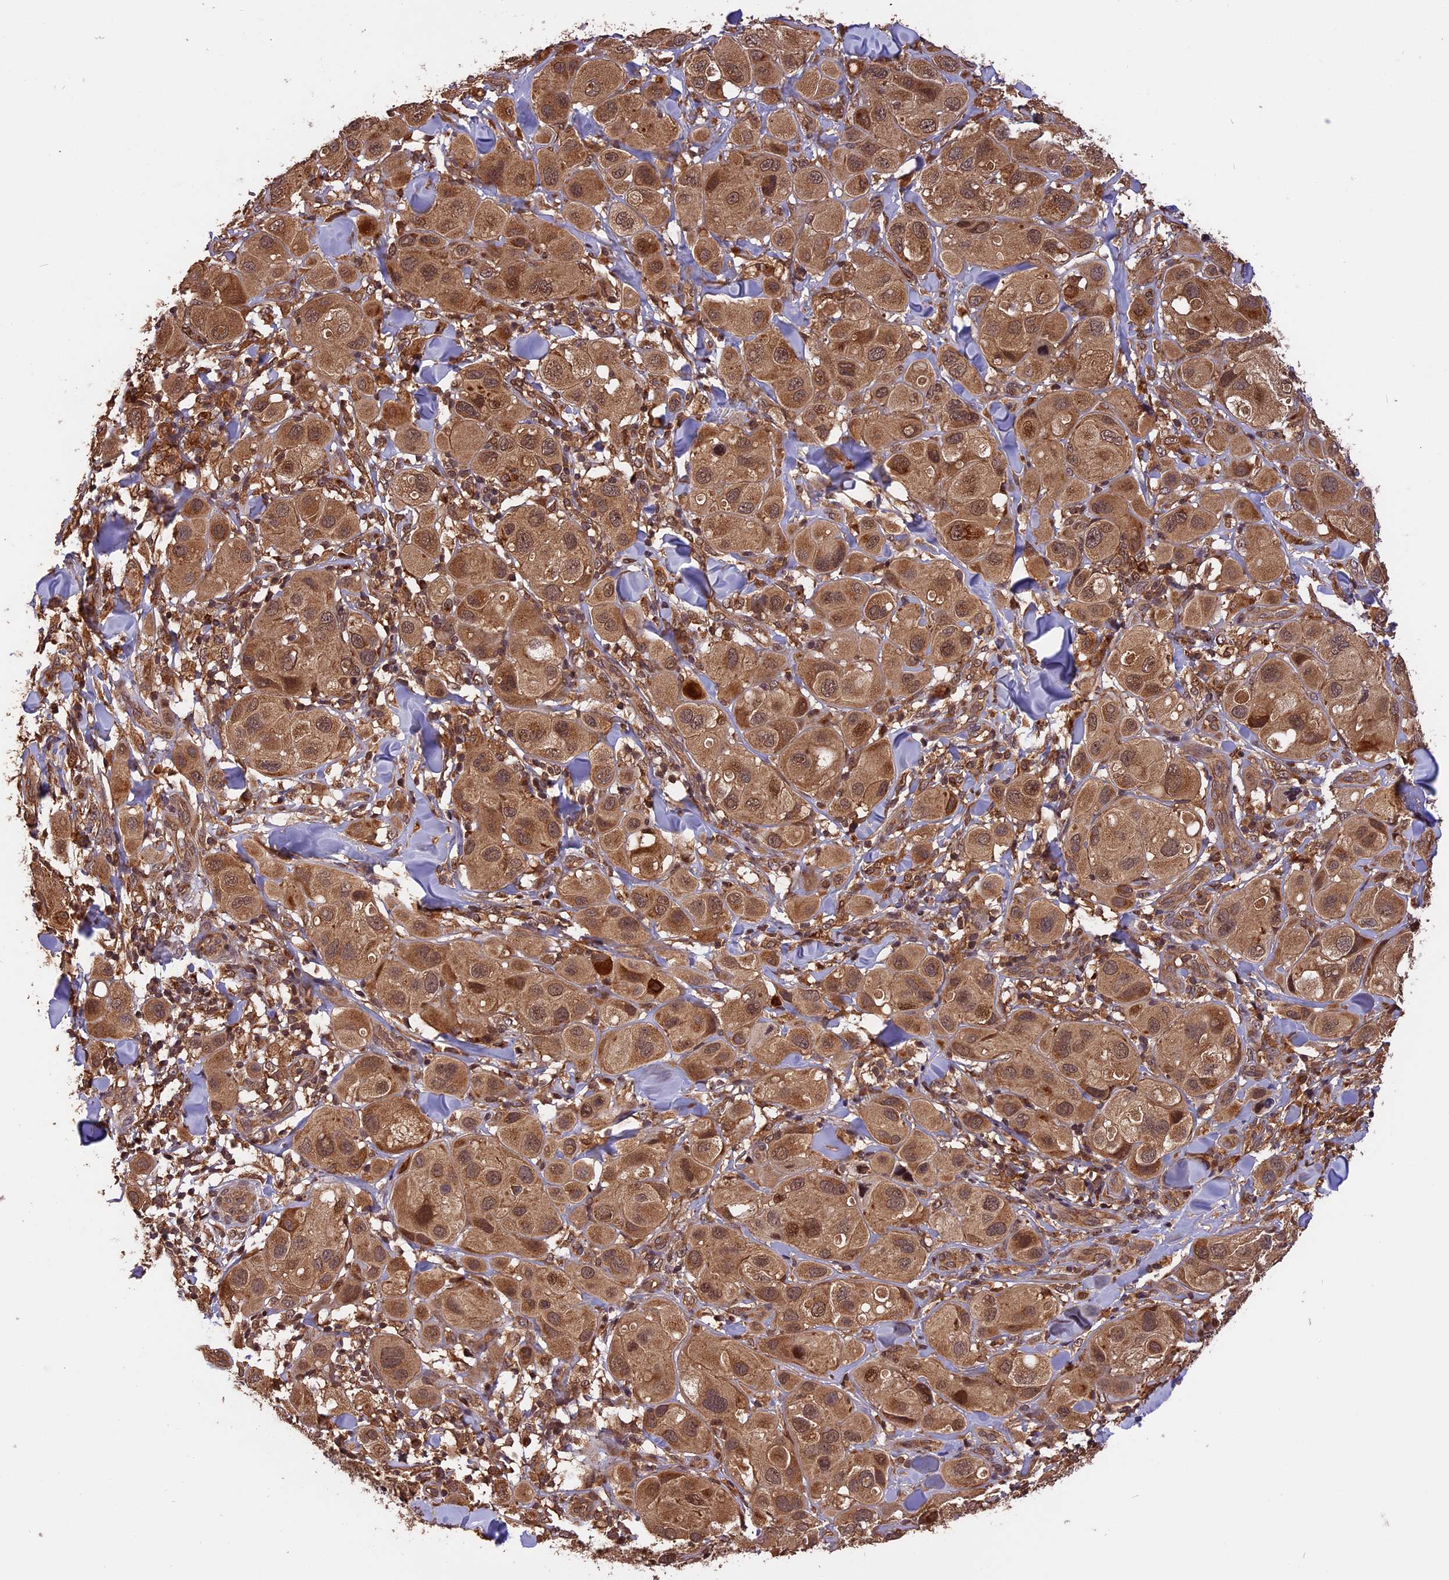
{"staining": {"intensity": "moderate", "quantity": ">75%", "location": "cytoplasmic/membranous,nuclear"}, "tissue": "melanoma", "cell_type": "Tumor cells", "image_type": "cancer", "snomed": [{"axis": "morphology", "description": "Malignant melanoma, Metastatic site"}, {"axis": "topography", "description": "Skin"}], "caption": "There is medium levels of moderate cytoplasmic/membranous and nuclear staining in tumor cells of malignant melanoma (metastatic site), as demonstrated by immunohistochemical staining (brown color).", "gene": "ESCO1", "patient": {"sex": "male", "age": 41}}